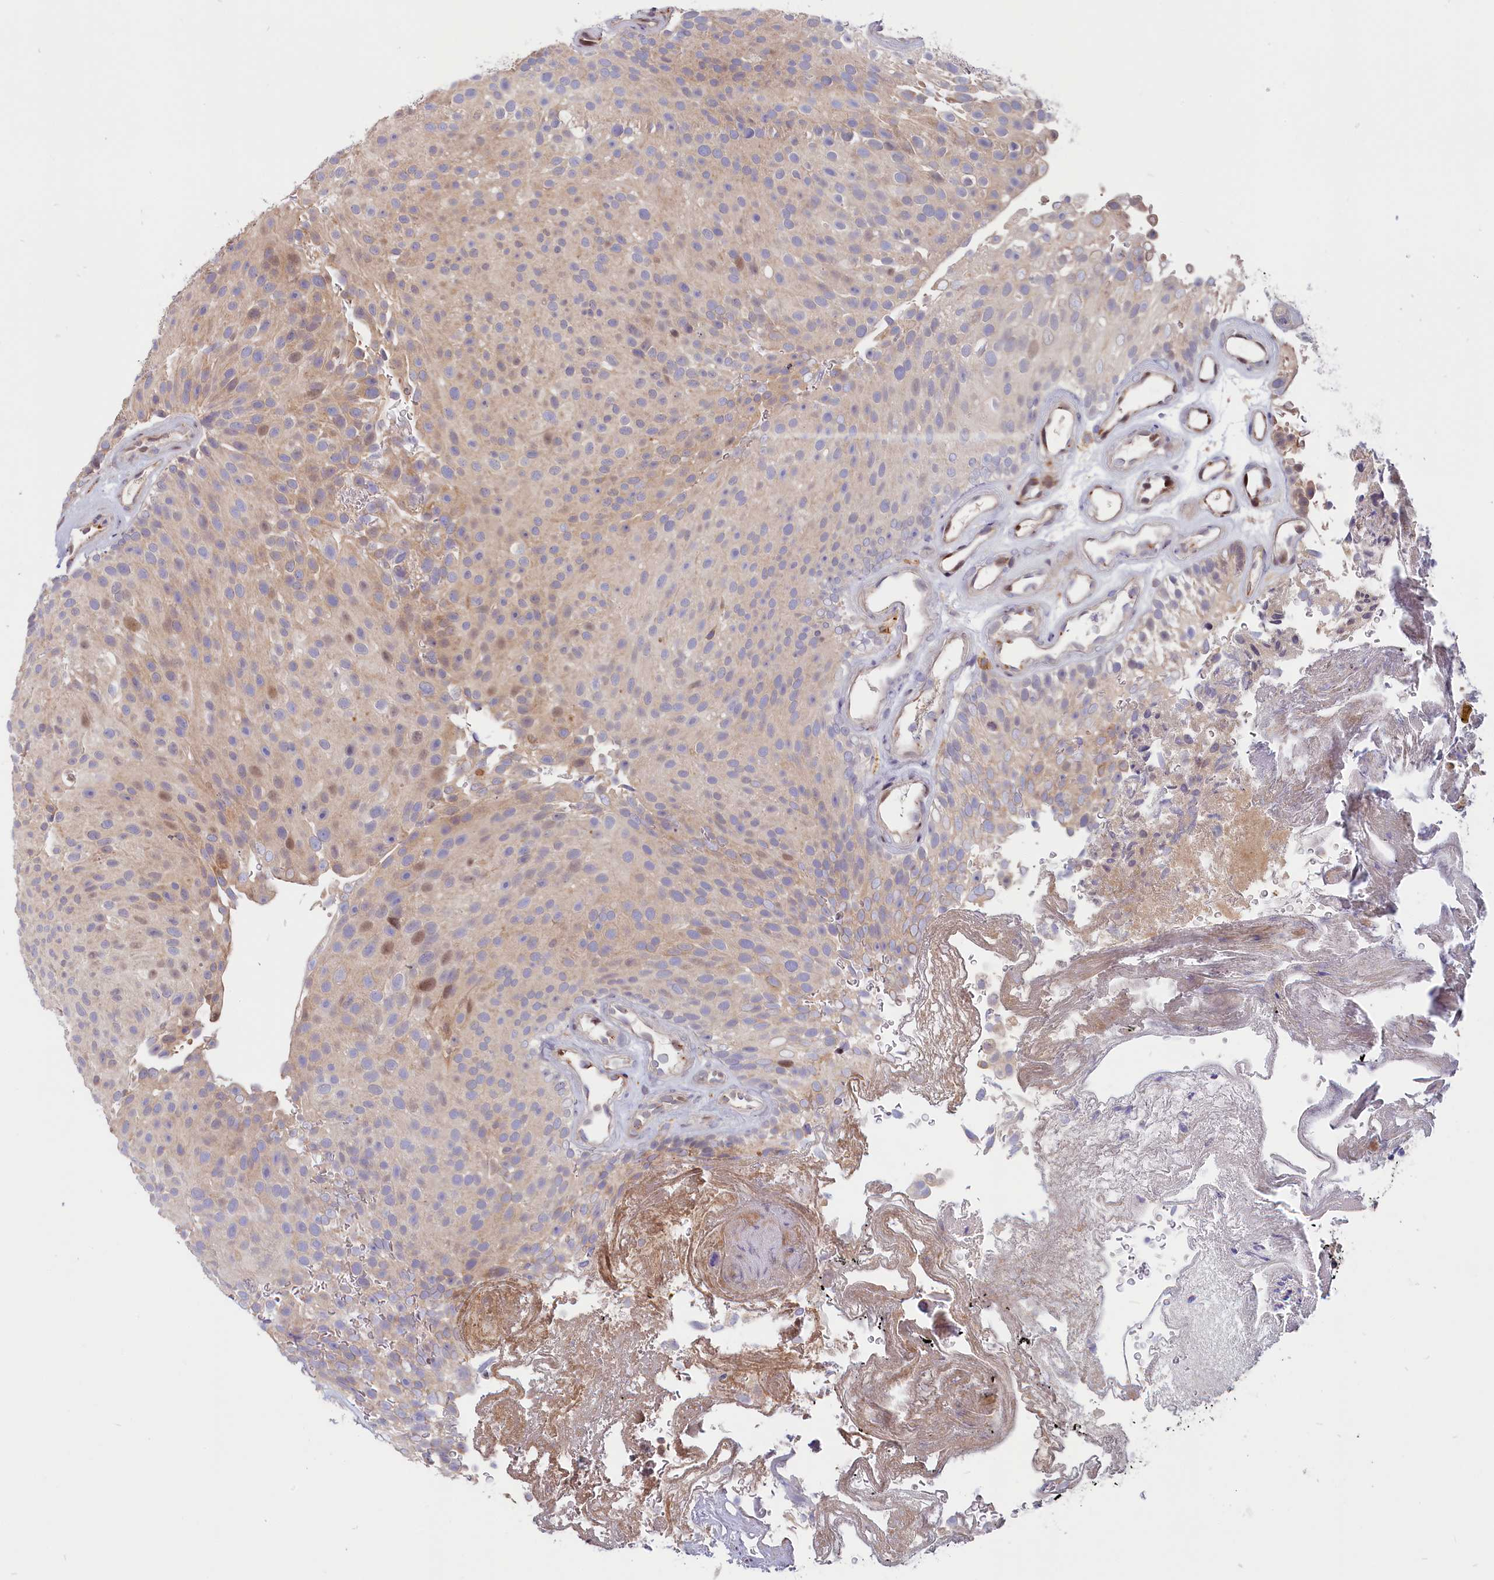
{"staining": {"intensity": "weak", "quantity": "<25%", "location": "cytoplasmic/membranous,nuclear"}, "tissue": "urothelial cancer", "cell_type": "Tumor cells", "image_type": "cancer", "snomed": [{"axis": "morphology", "description": "Urothelial carcinoma, Low grade"}, {"axis": "topography", "description": "Urinary bladder"}], "caption": "This is a photomicrograph of immunohistochemistry (IHC) staining of urothelial cancer, which shows no positivity in tumor cells.", "gene": "CHST12", "patient": {"sex": "male", "age": 78}}